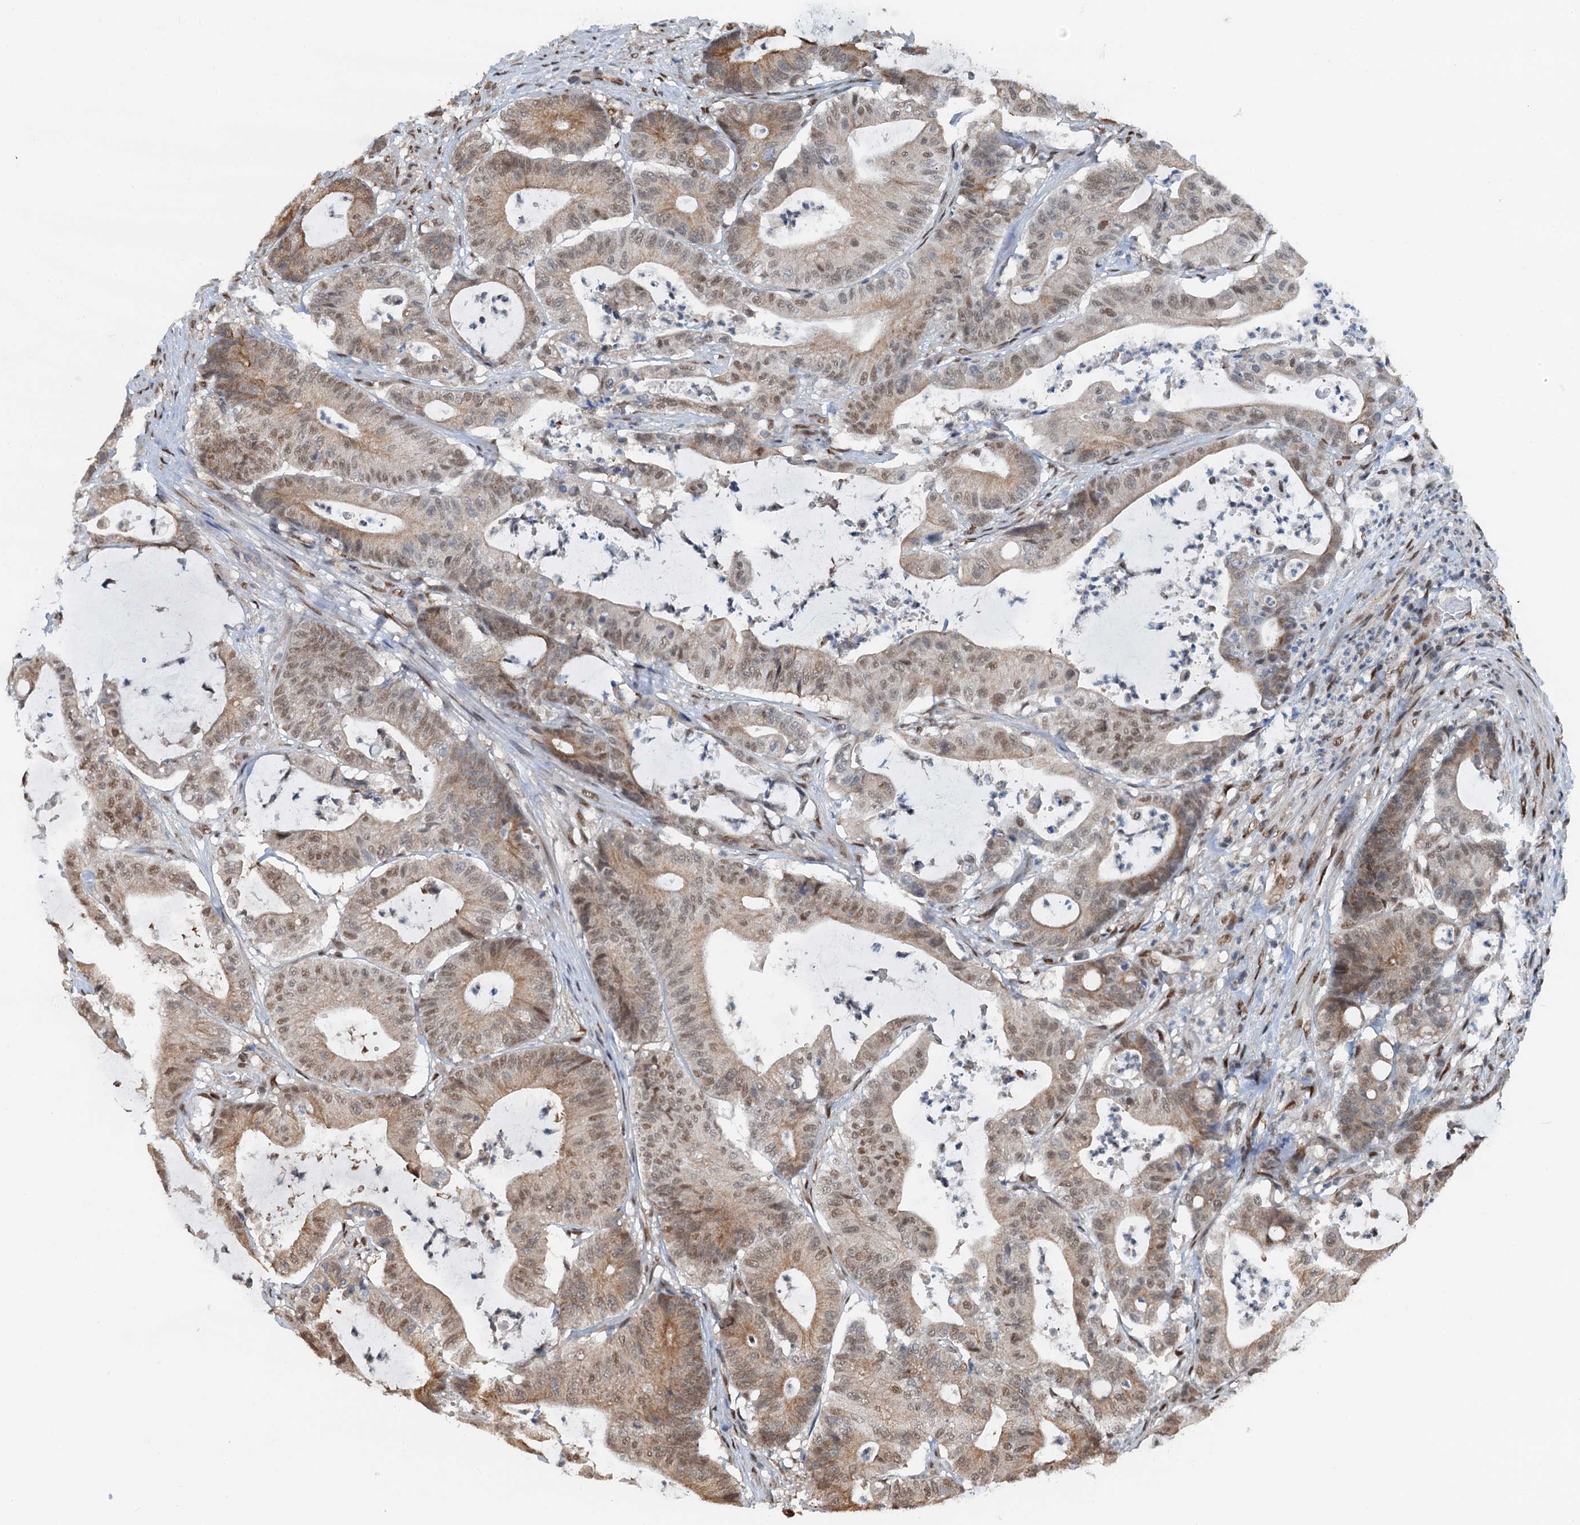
{"staining": {"intensity": "moderate", "quantity": ">75%", "location": "cytoplasmic/membranous,nuclear"}, "tissue": "colorectal cancer", "cell_type": "Tumor cells", "image_type": "cancer", "snomed": [{"axis": "morphology", "description": "Adenocarcinoma, NOS"}, {"axis": "topography", "description": "Colon"}], "caption": "The histopathology image displays immunohistochemical staining of colorectal adenocarcinoma. There is moderate cytoplasmic/membranous and nuclear positivity is identified in about >75% of tumor cells.", "gene": "CFDP1", "patient": {"sex": "female", "age": 84}}